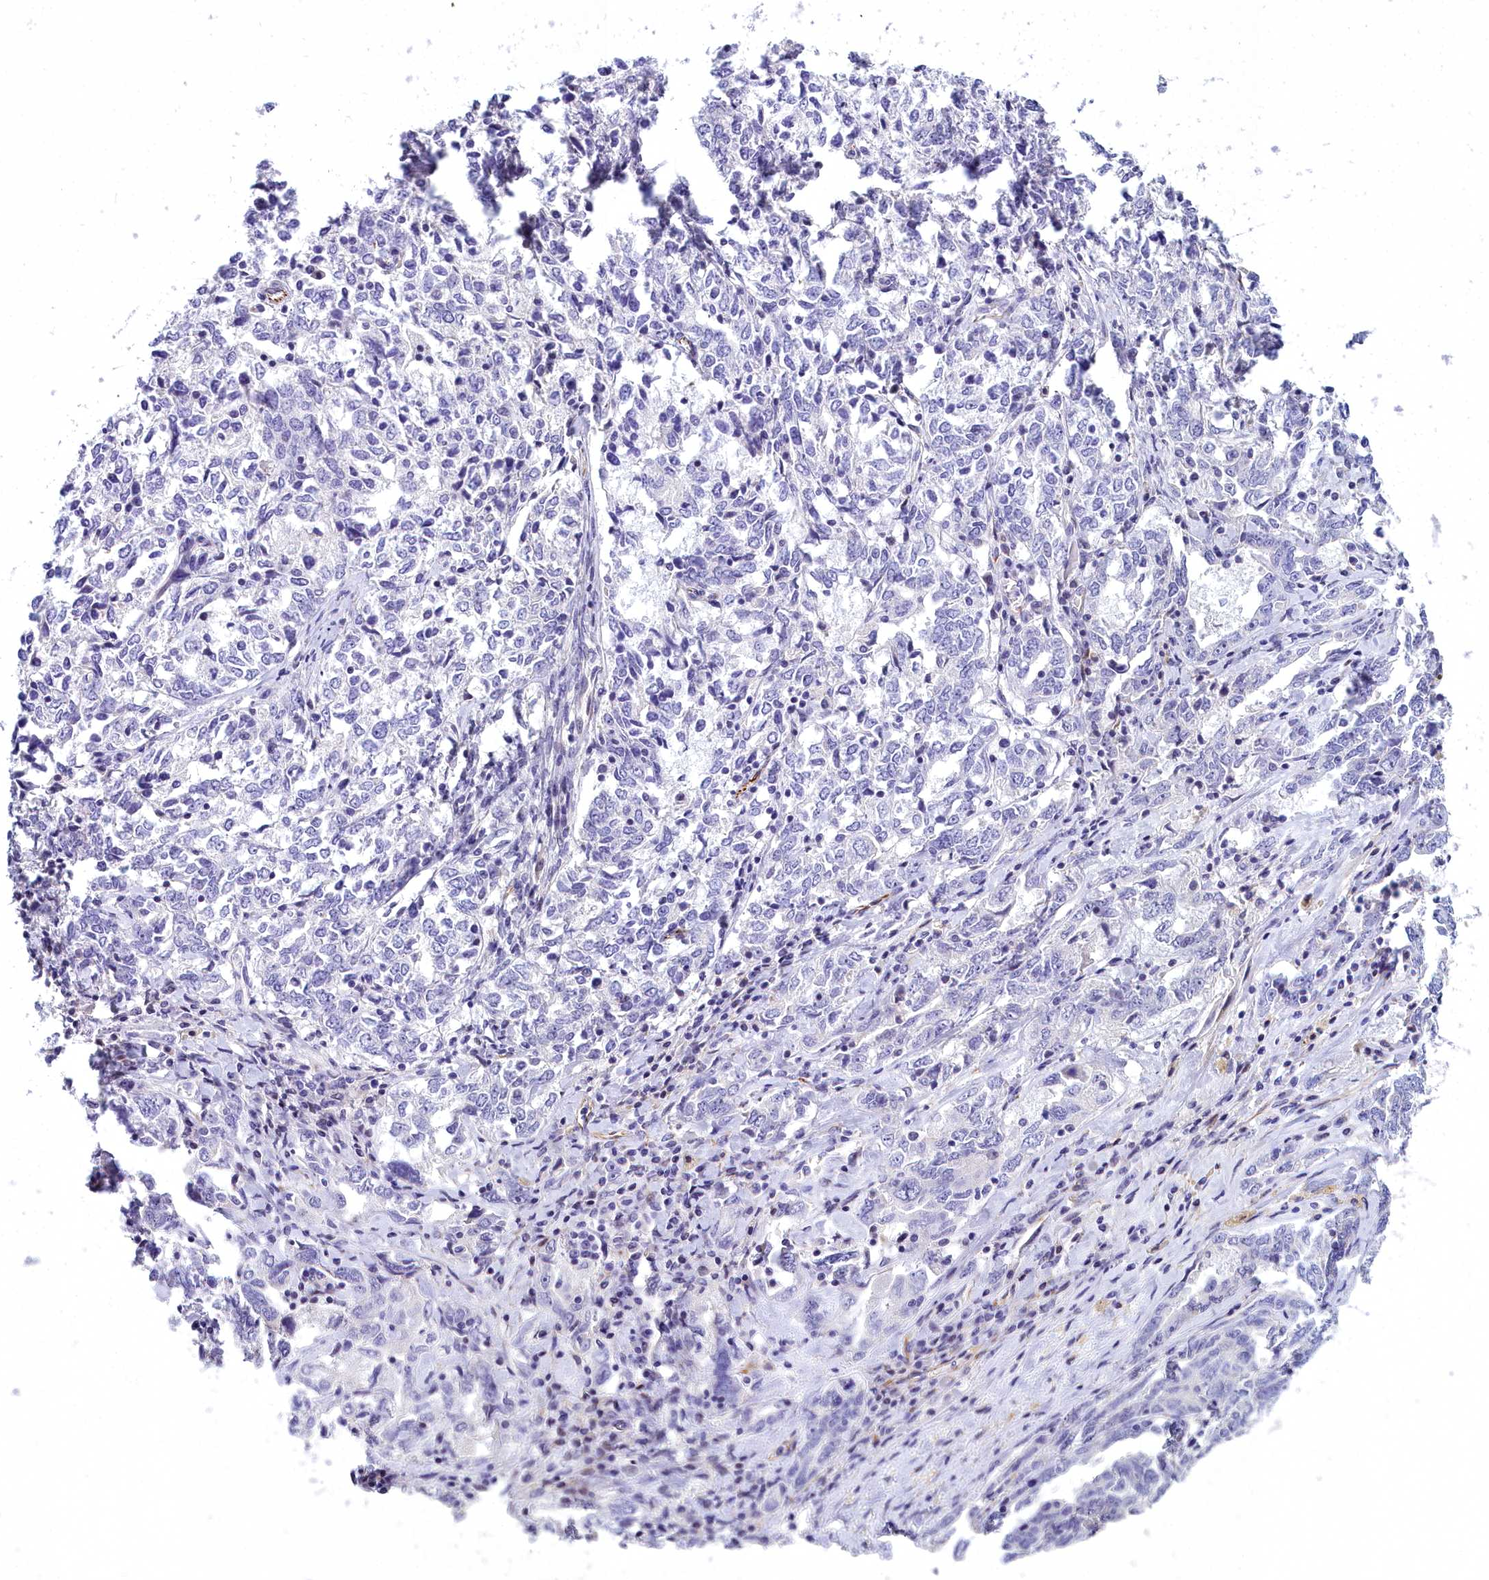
{"staining": {"intensity": "negative", "quantity": "none", "location": "none"}, "tissue": "ovarian cancer", "cell_type": "Tumor cells", "image_type": "cancer", "snomed": [{"axis": "morphology", "description": "Carcinoma, endometroid"}, {"axis": "topography", "description": "Ovary"}], "caption": "This is an IHC micrograph of endometroid carcinoma (ovarian). There is no expression in tumor cells.", "gene": "TIMM22", "patient": {"sex": "female", "age": 62}}